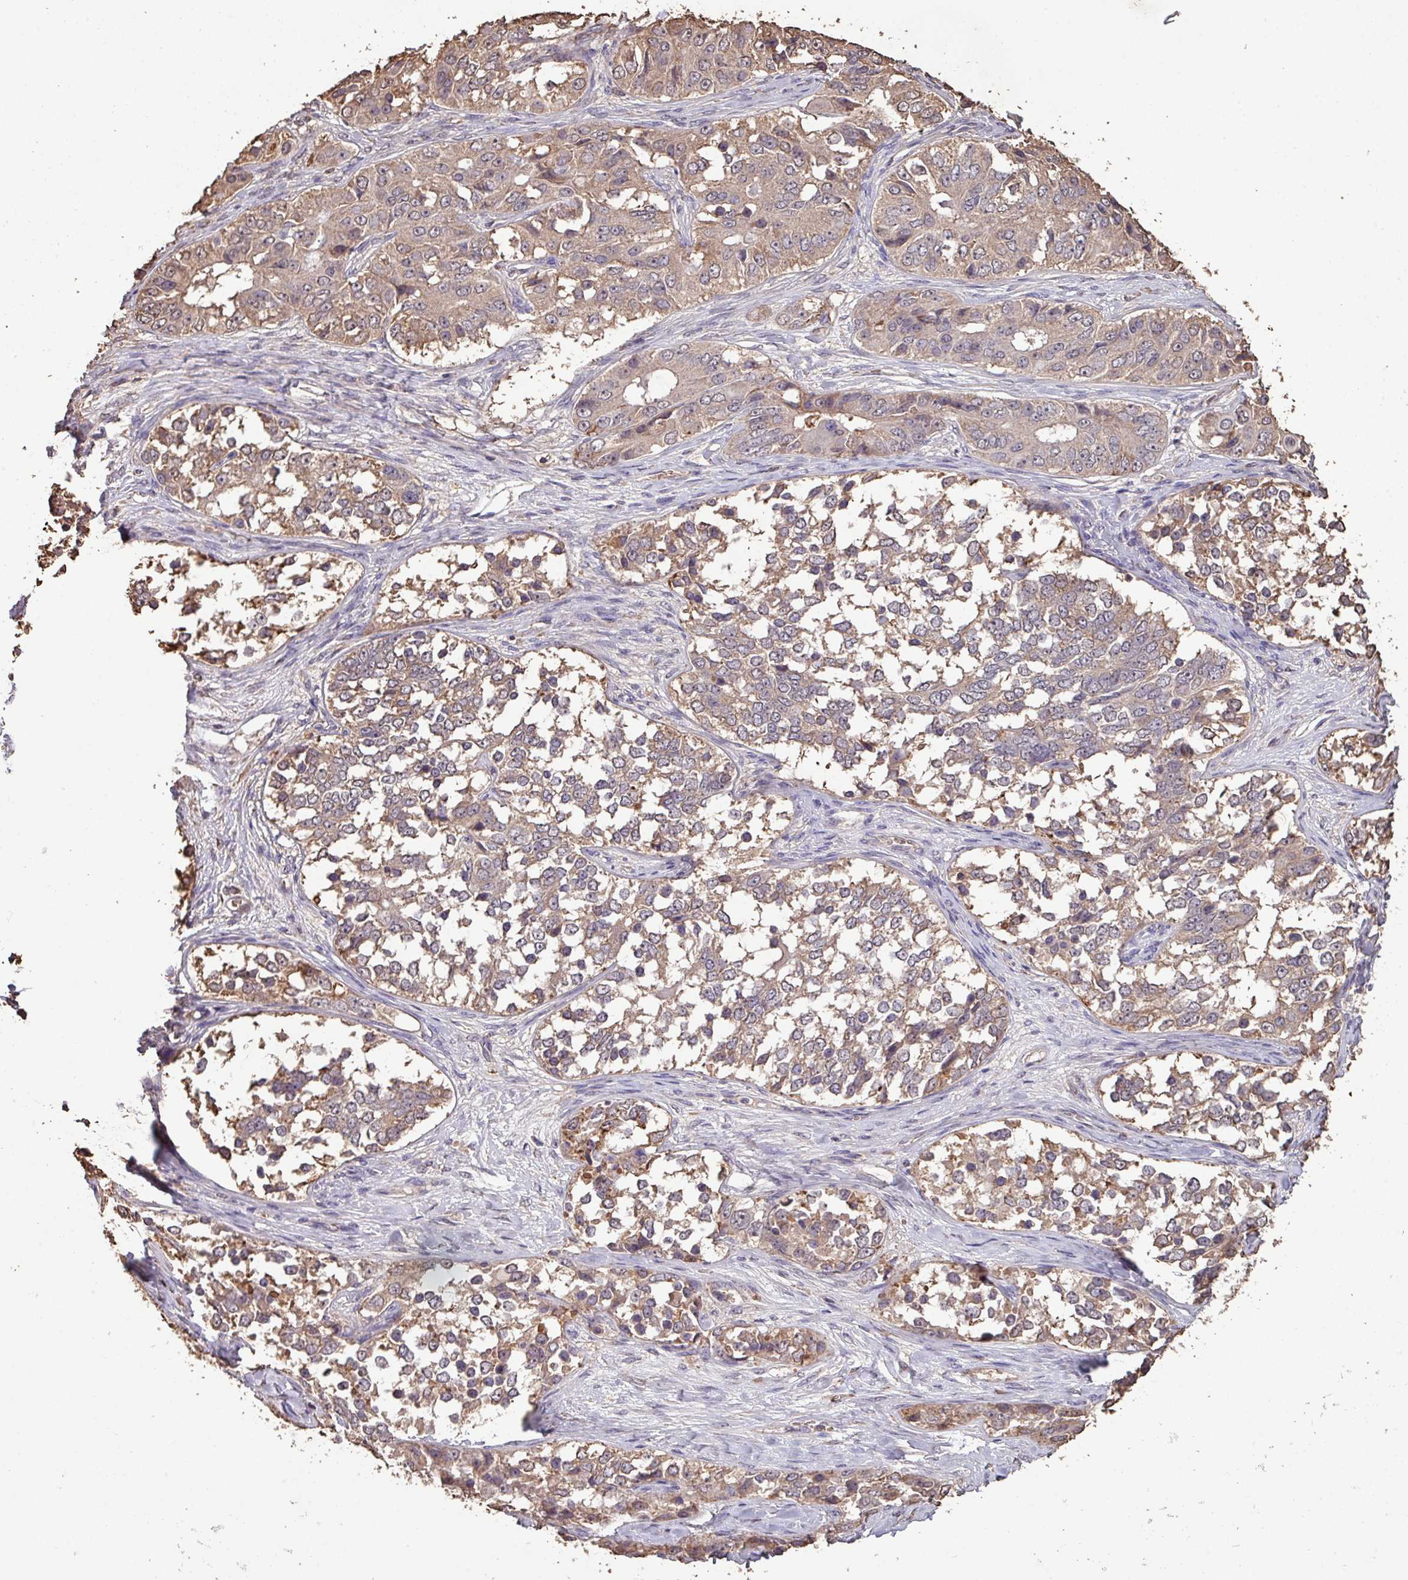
{"staining": {"intensity": "moderate", "quantity": ">75%", "location": "cytoplasmic/membranous"}, "tissue": "ovarian cancer", "cell_type": "Tumor cells", "image_type": "cancer", "snomed": [{"axis": "morphology", "description": "Carcinoma, endometroid"}, {"axis": "topography", "description": "Ovary"}], "caption": "Tumor cells exhibit moderate cytoplasmic/membranous staining in approximately >75% of cells in ovarian cancer. Immunohistochemistry stains the protein of interest in brown and the nuclei are stained blue.", "gene": "CAMK2B", "patient": {"sex": "female", "age": 51}}